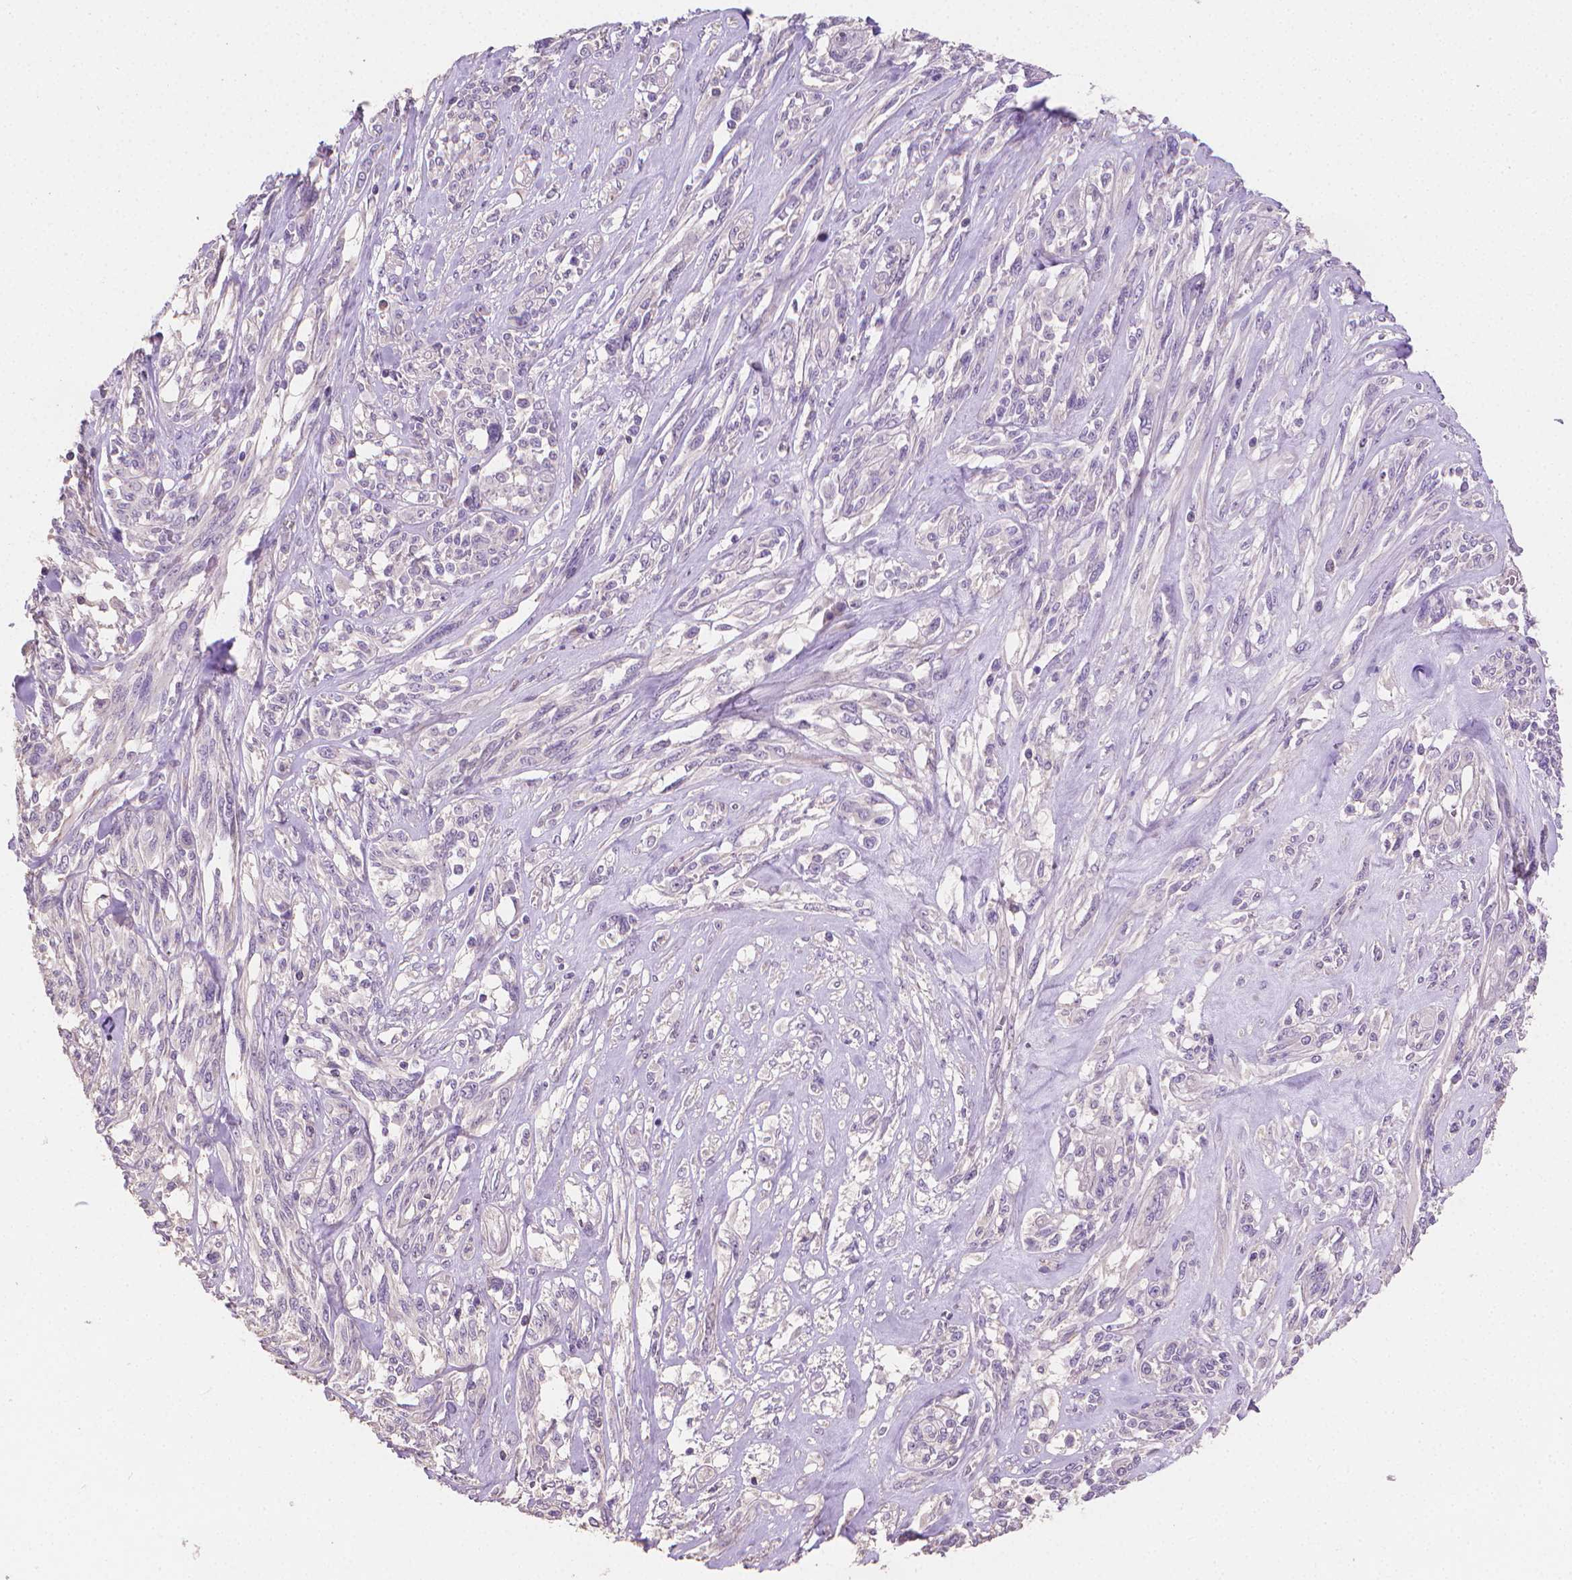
{"staining": {"intensity": "negative", "quantity": "none", "location": "none"}, "tissue": "melanoma", "cell_type": "Tumor cells", "image_type": "cancer", "snomed": [{"axis": "morphology", "description": "Malignant melanoma, NOS"}, {"axis": "topography", "description": "Skin"}], "caption": "High magnification brightfield microscopy of malignant melanoma stained with DAB (3,3'-diaminobenzidine) (brown) and counterstained with hematoxylin (blue): tumor cells show no significant expression. The staining was performed using DAB to visualize the protein expression in brown, while the nuclei were stained in blue with hematoxylin (Magnification: 20x).", "gene": "CATIP", "patient": {"sex": "female", "age": 91}}